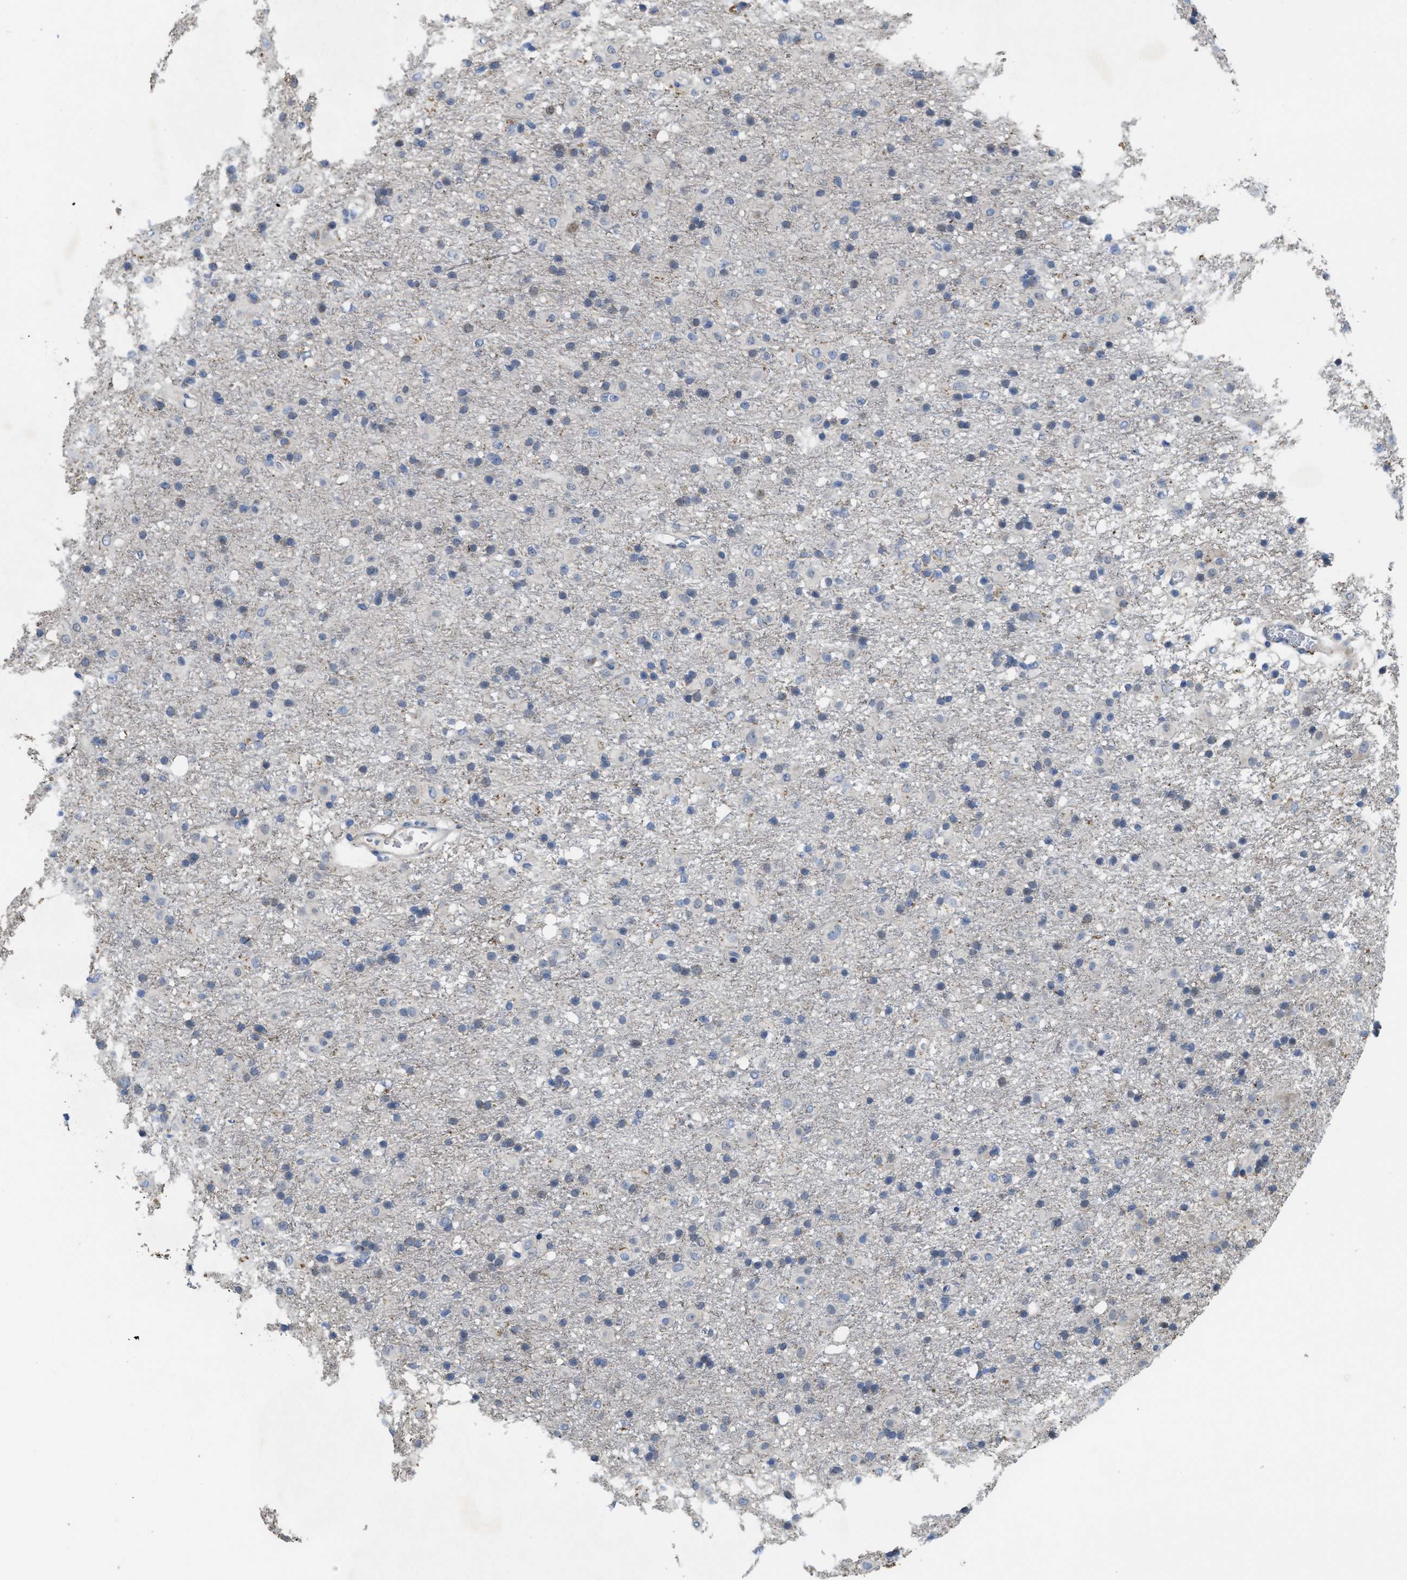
{"staining": {"intensity": "weak", "quantity": "<25%", "location": "cytoplasmic/membranous"}, "tissue": "glioma", "cell_type": "Tumor cells", "image_type": "cancer", "snomed": [{"axis": "morphology", "description": "Glioma, malignant, Low grade"}, {"axis": "topography", "description": "Brain"}], "caption": "Immunohistochemical staining of human glioma displays no significant positivity in tumor cells.", "gene": "CDPF1", "patient": {"sex": "male", "age": 65}}